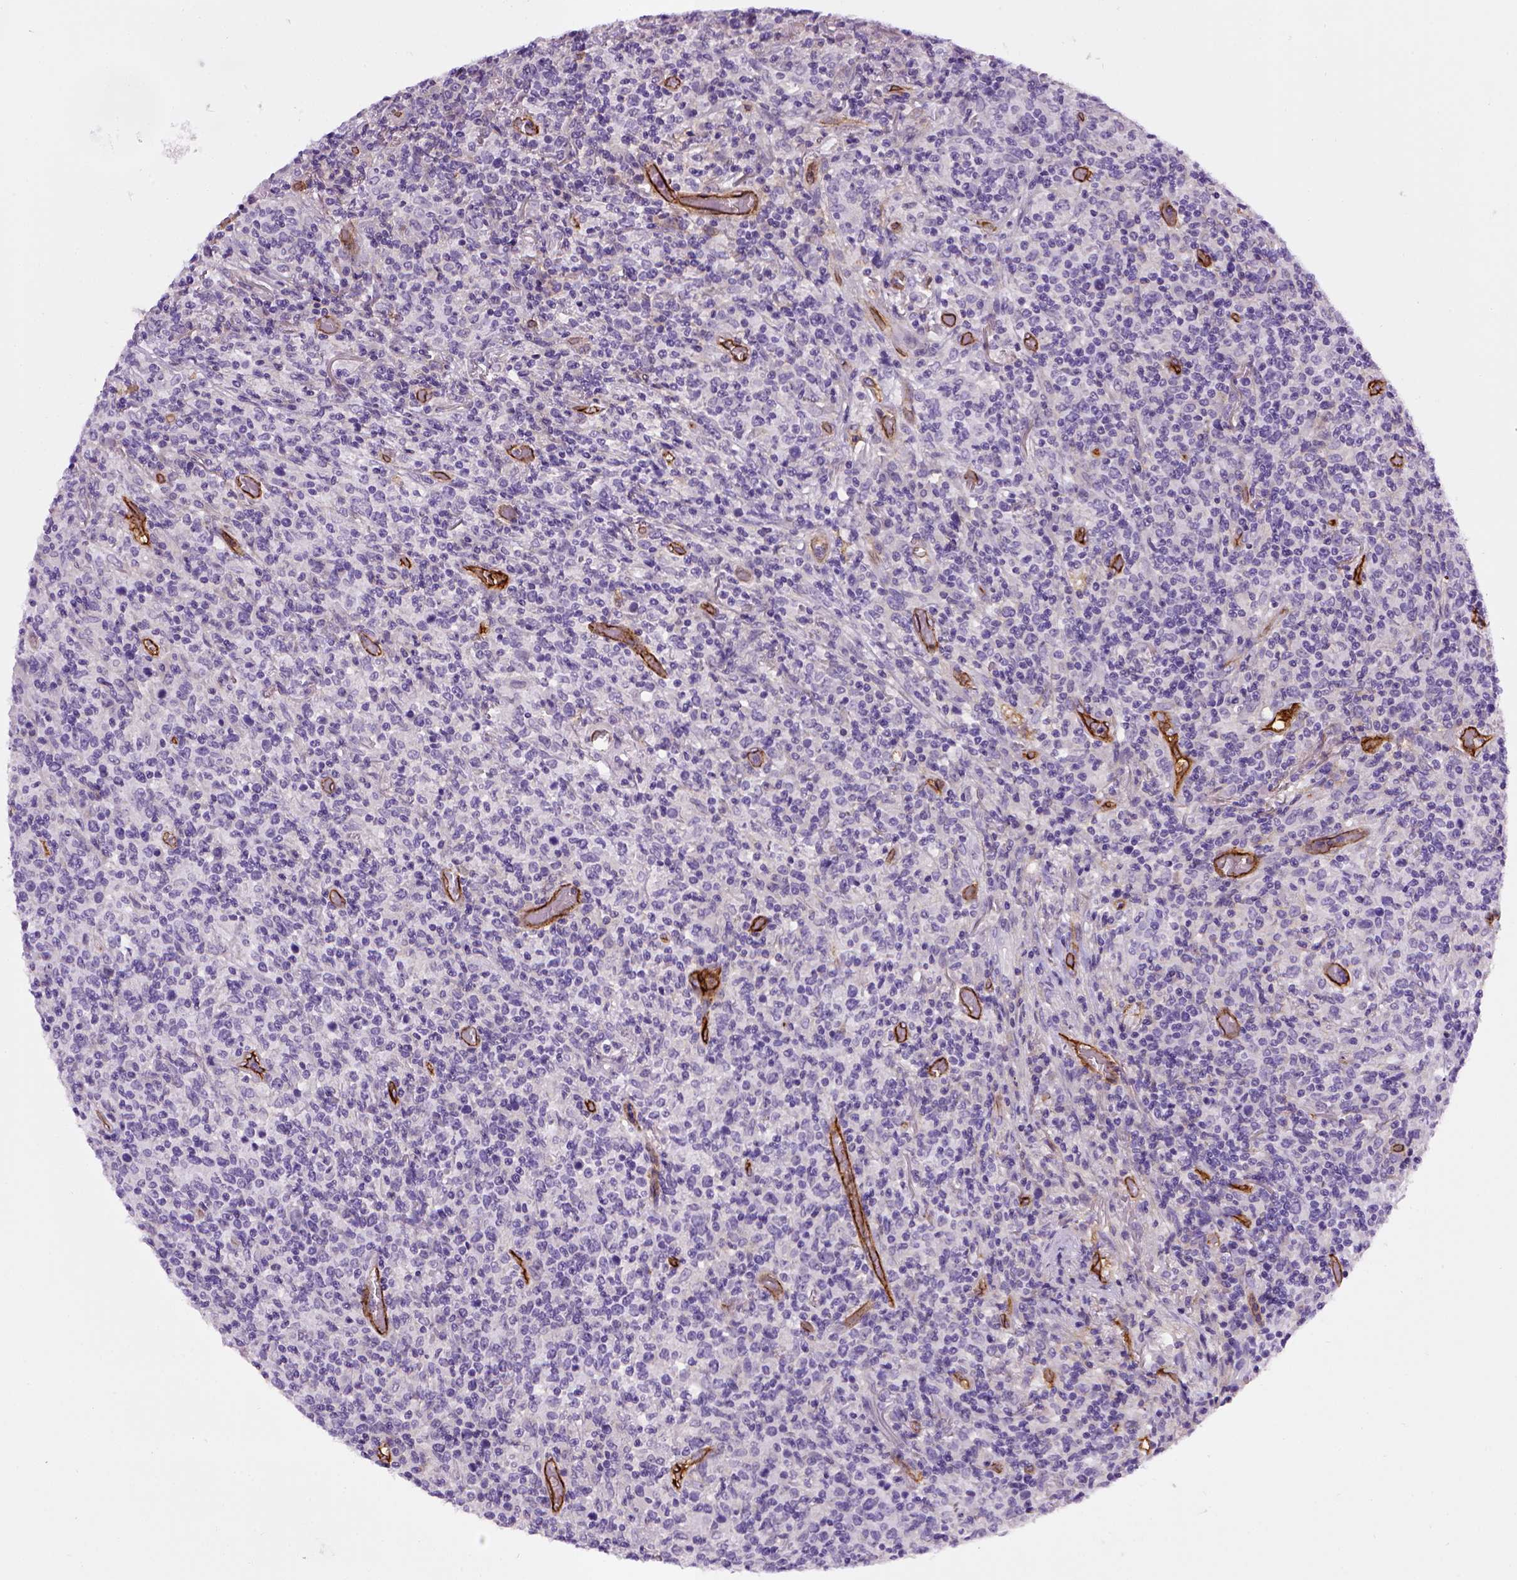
{"staining": {"intensity": "negative", "quantity": "none", "location": "none"}, "tissue": "lymphoma", "cell_type": "Tumor cells", "image_type": "cancer", "snomed": [{"axis": "morphology", "description": "Malignant lymphoma, non-Hodgkin's type, High grade"}, {"axis": "topography", "description": "Lung"}], "caption": "IHC histopathology image of human high-grade malignant lymphoma, non-Hodgkin's type stained for a protein (brown), which exhibits no expression in tumor cells. (DAB immunohistochemistry visualized using brightfield microscopy, high magnification).", "gene": "ENG", "patient": {"sex": "male", "age": 79}}